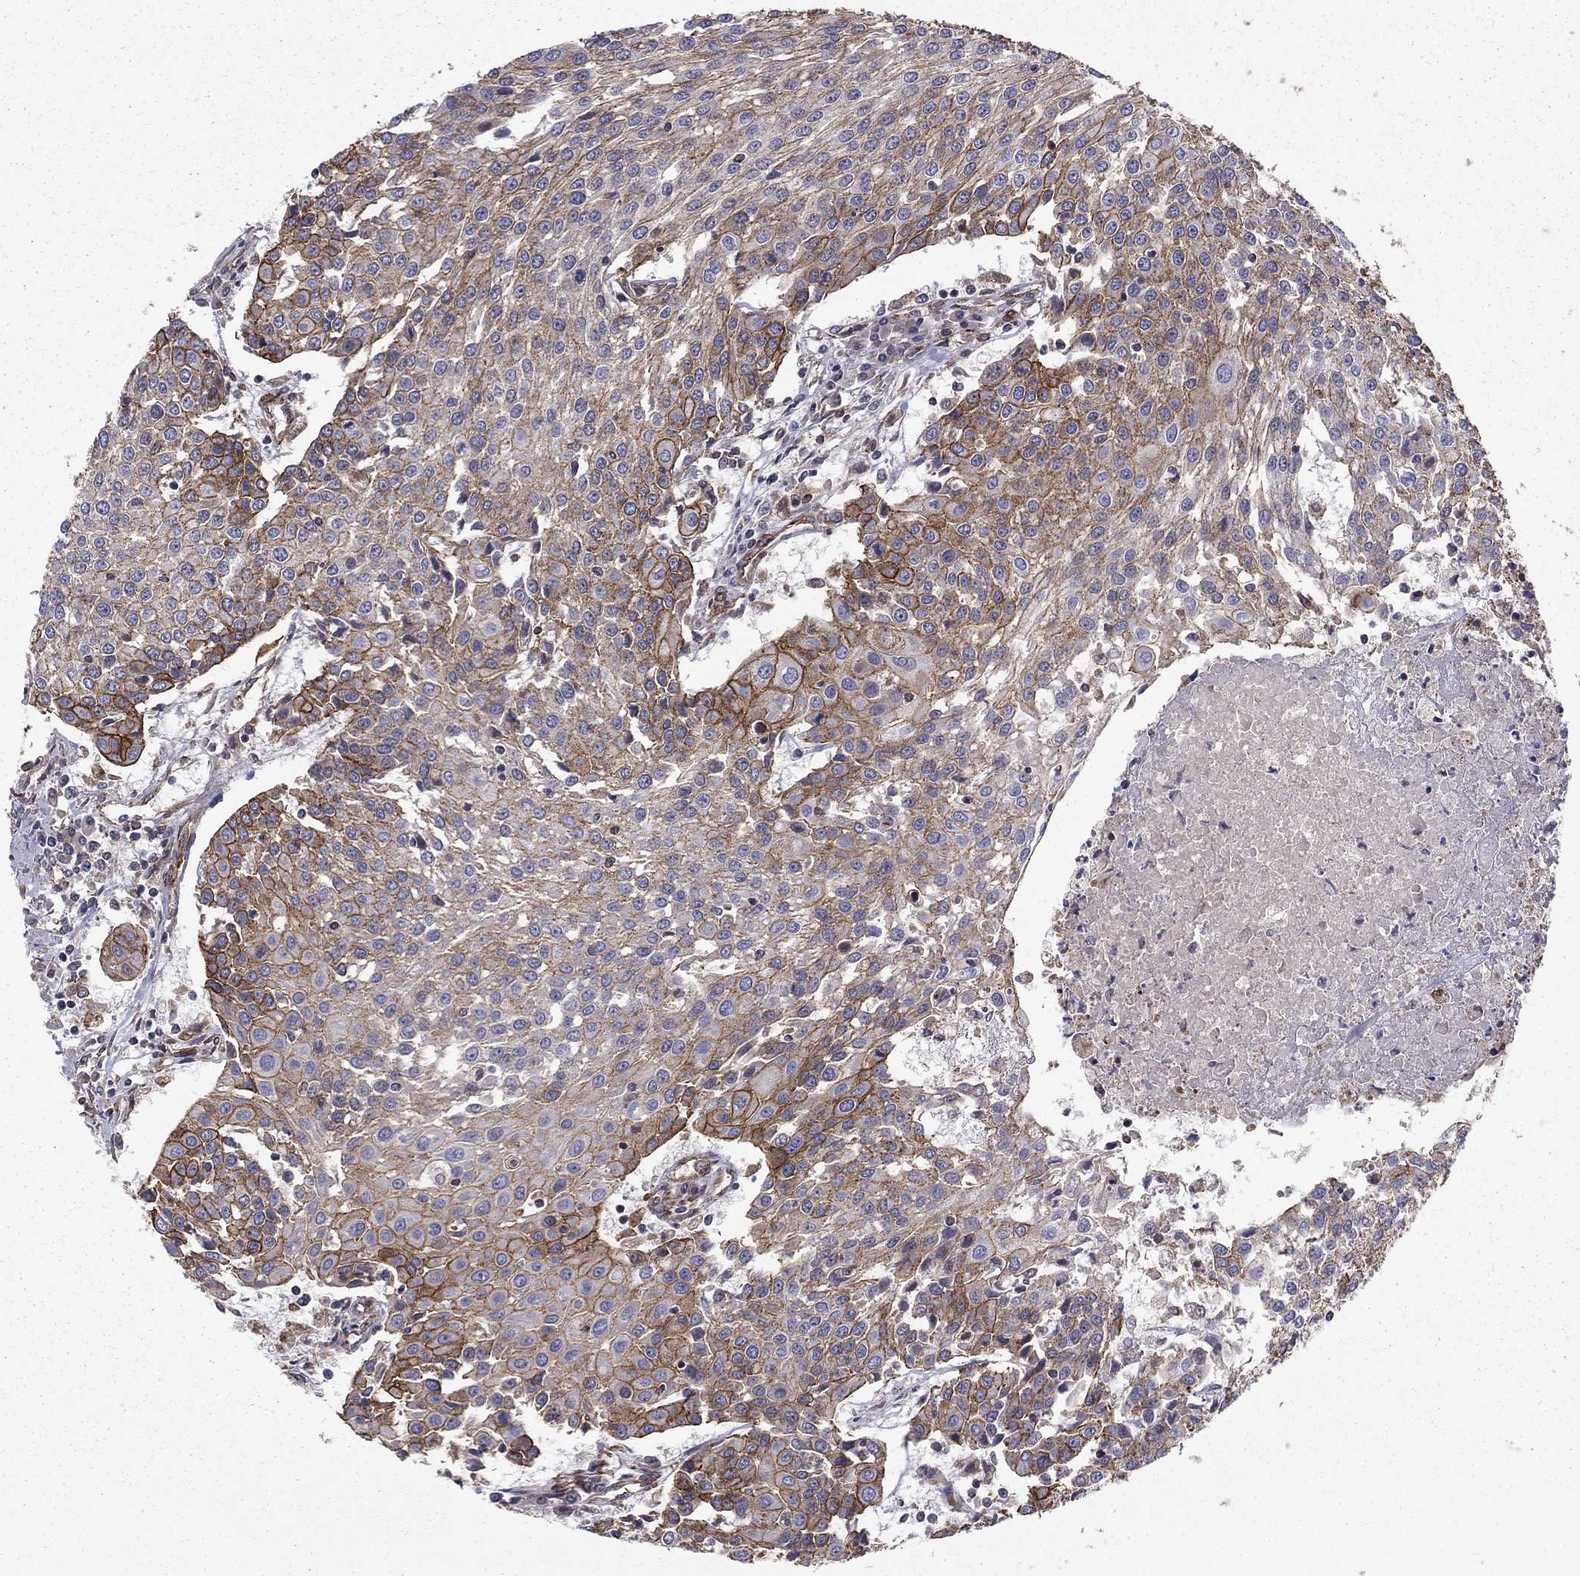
{"staining": {"intensity": "strong", "quantity": "<25%", "location": "cytoplasmic/membranous"}, "tissue": "urothelial cancer", "cell_type": "Tumor cells", "image_type": "cancer", "snomed": [{"axis": "morphology", "description": "Urothelial carcinoma, High grade"}, {"axis": "topography", "description": "Urinary bladder"}], "caption": "DAB immunohistochemical staining of high-grade urothelial carcinoma displays strong cytoplasmic/membranous protein expression in approximately <25% of tumor cells. Using DAB (3,3'-diaminobenzidine) (brown) and hematoxylin (blue) stains, captured at high magnification using brightfield microscopy.", "gene": "SHMT1", "patient": {"sex": "female", "age": 85}}